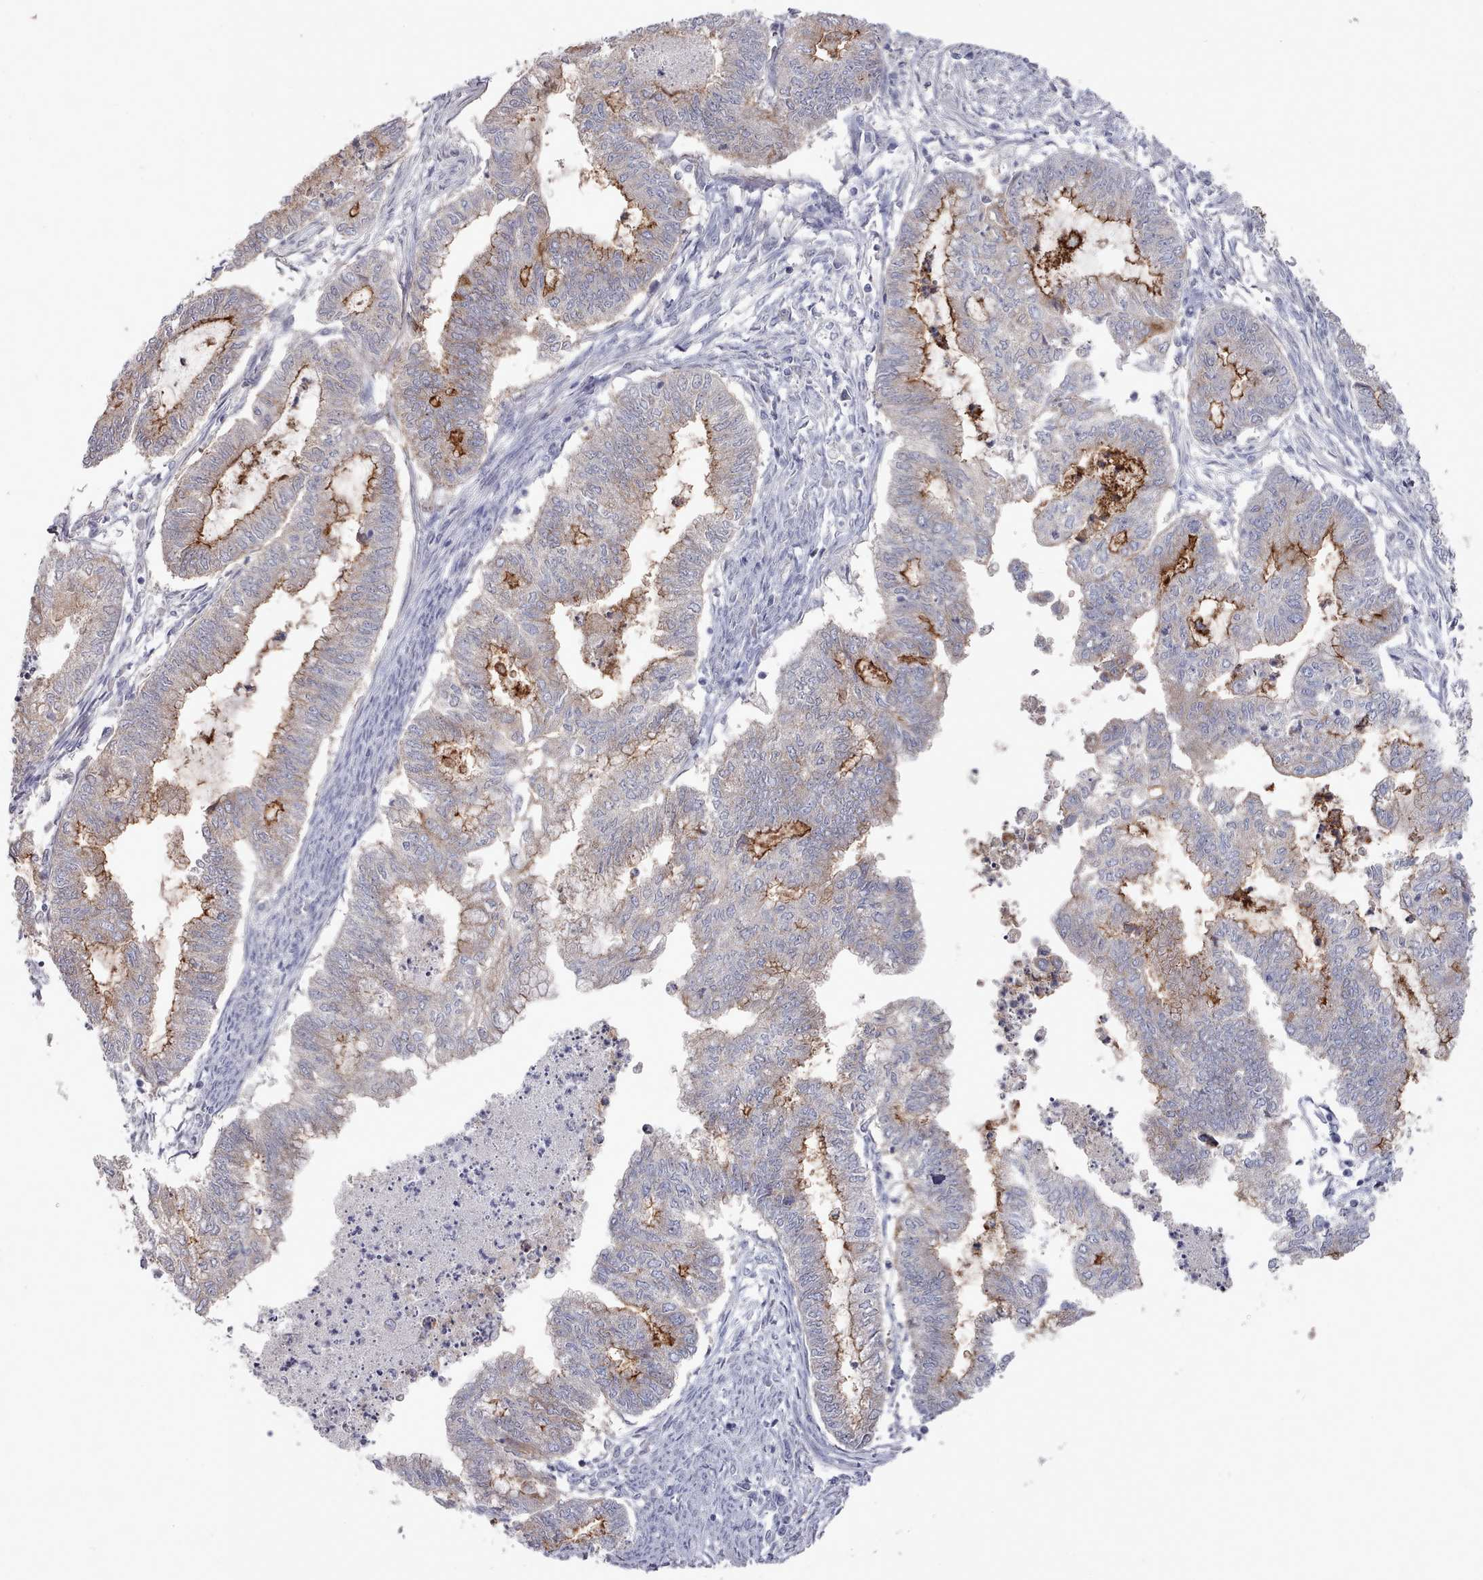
{"staining": {"intensity": "strong", "quantity": "25%-75%", "location": "cytoplasmic/membranous"}, "tissue": "endometrial cancer", "cell_type": "Tumor cells", "image_type": "cancer", "snomed": [{"axis": "morphology", "description": "Adenocarcinoma, NOS"}, {"axis": "topography", "description": "Endometrium"}], "caption": "Immunohistochemical staining of human endometrial cancer shows strong cytoplasmic/membranous protein staining in about 25%-75% of tumor cells.", "gene": "PROM2", "patient": {"sex": "female", "age": 79}}